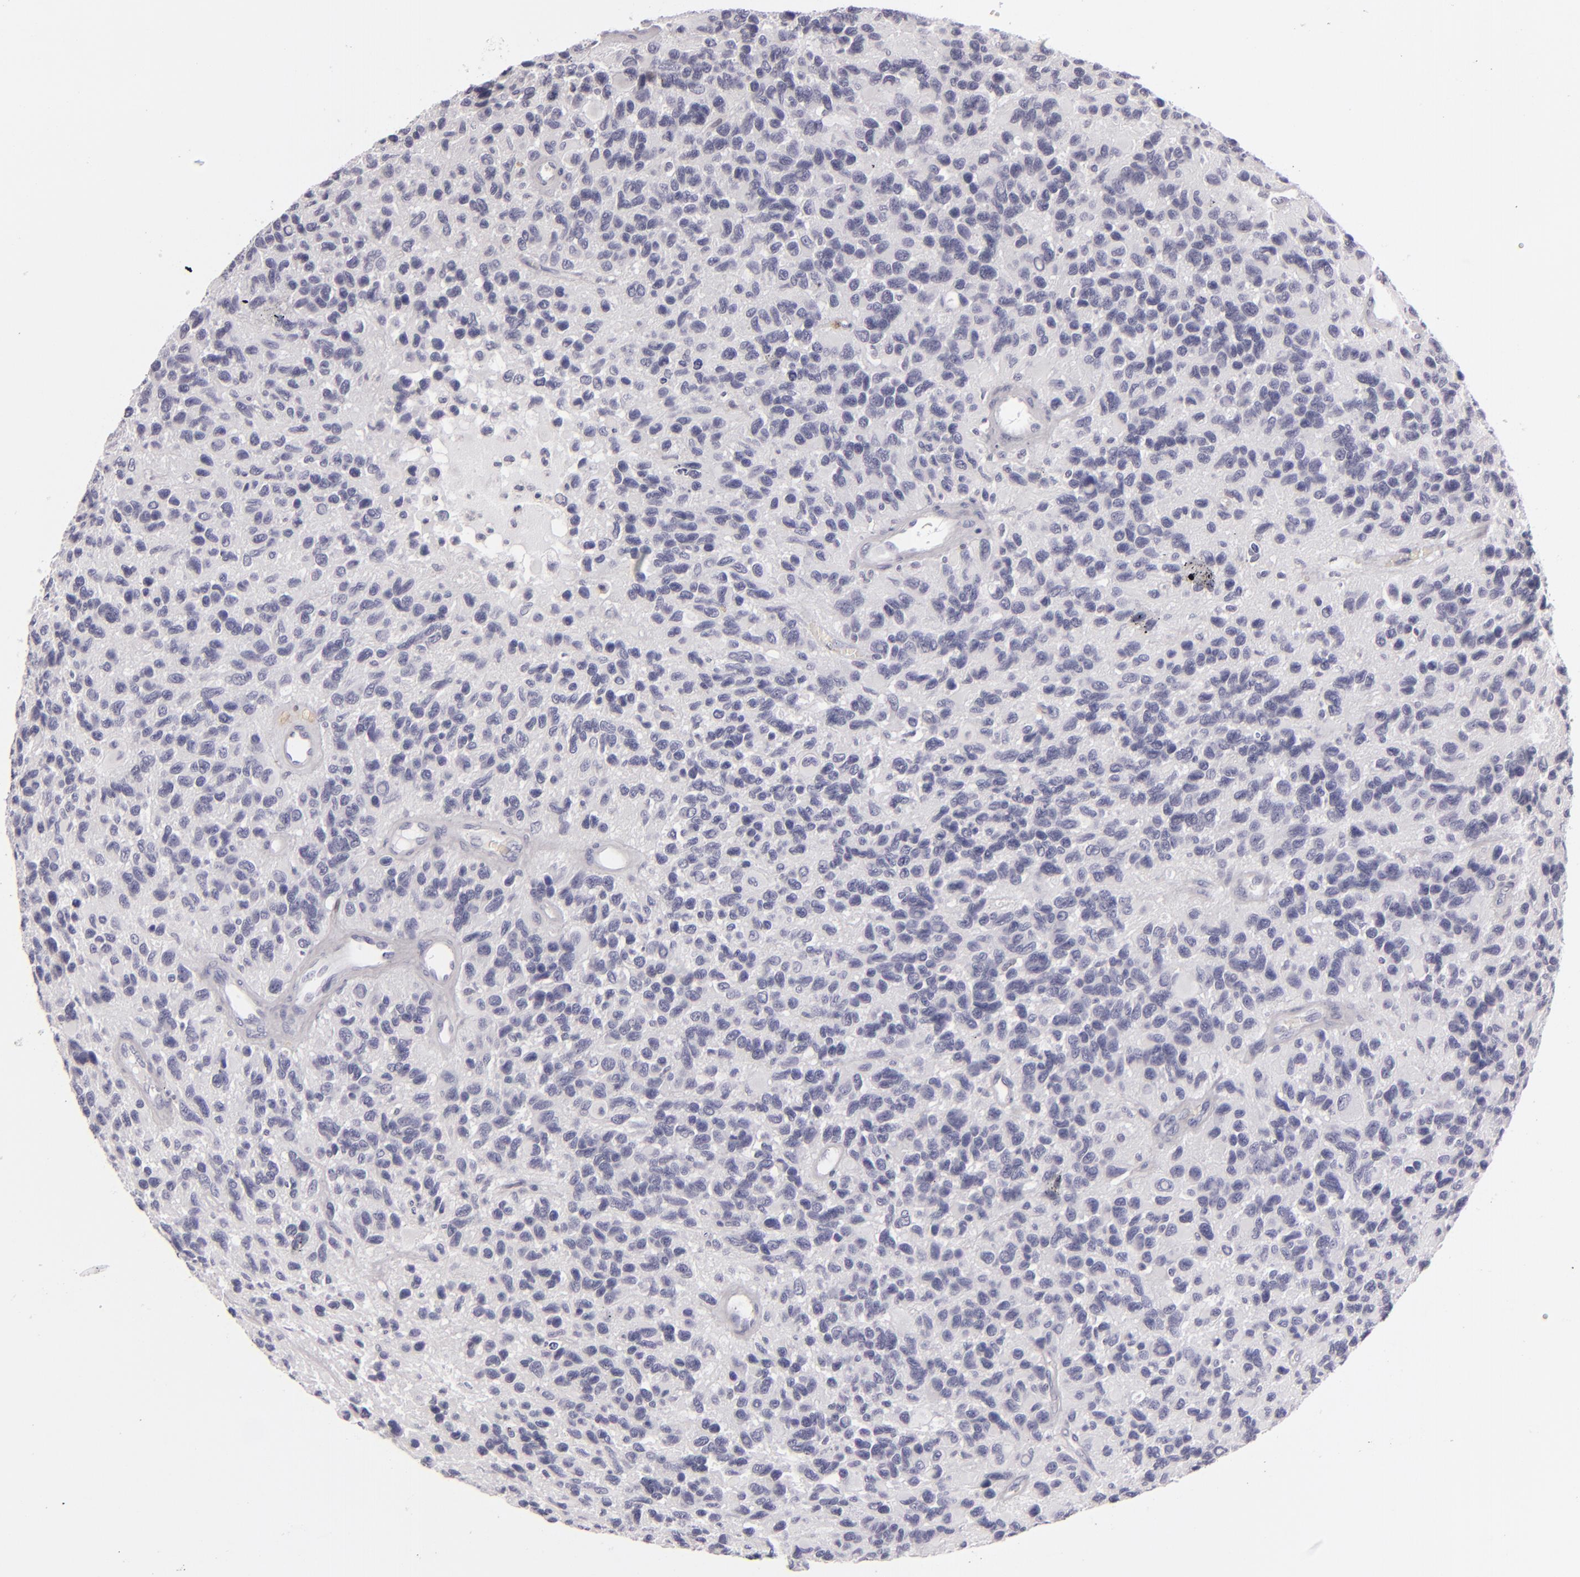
{"staining": {"intensity": "negative", "quantity": "none", "location": "none"}, "tissue": "glioma", "cell_type": "Tumor cells", "image_type": "cancer", "snomed": [{"axis": "morphology", "description": "Glioma, malignant, High grade"}, {"axis": "topography", "description": "Brain"}], "caption": "Immunohistochemical staining of glioma shows no significant staining in tumor cells.", "gene": "F13A1", "patient": {"sex": "male", "age": 77}}